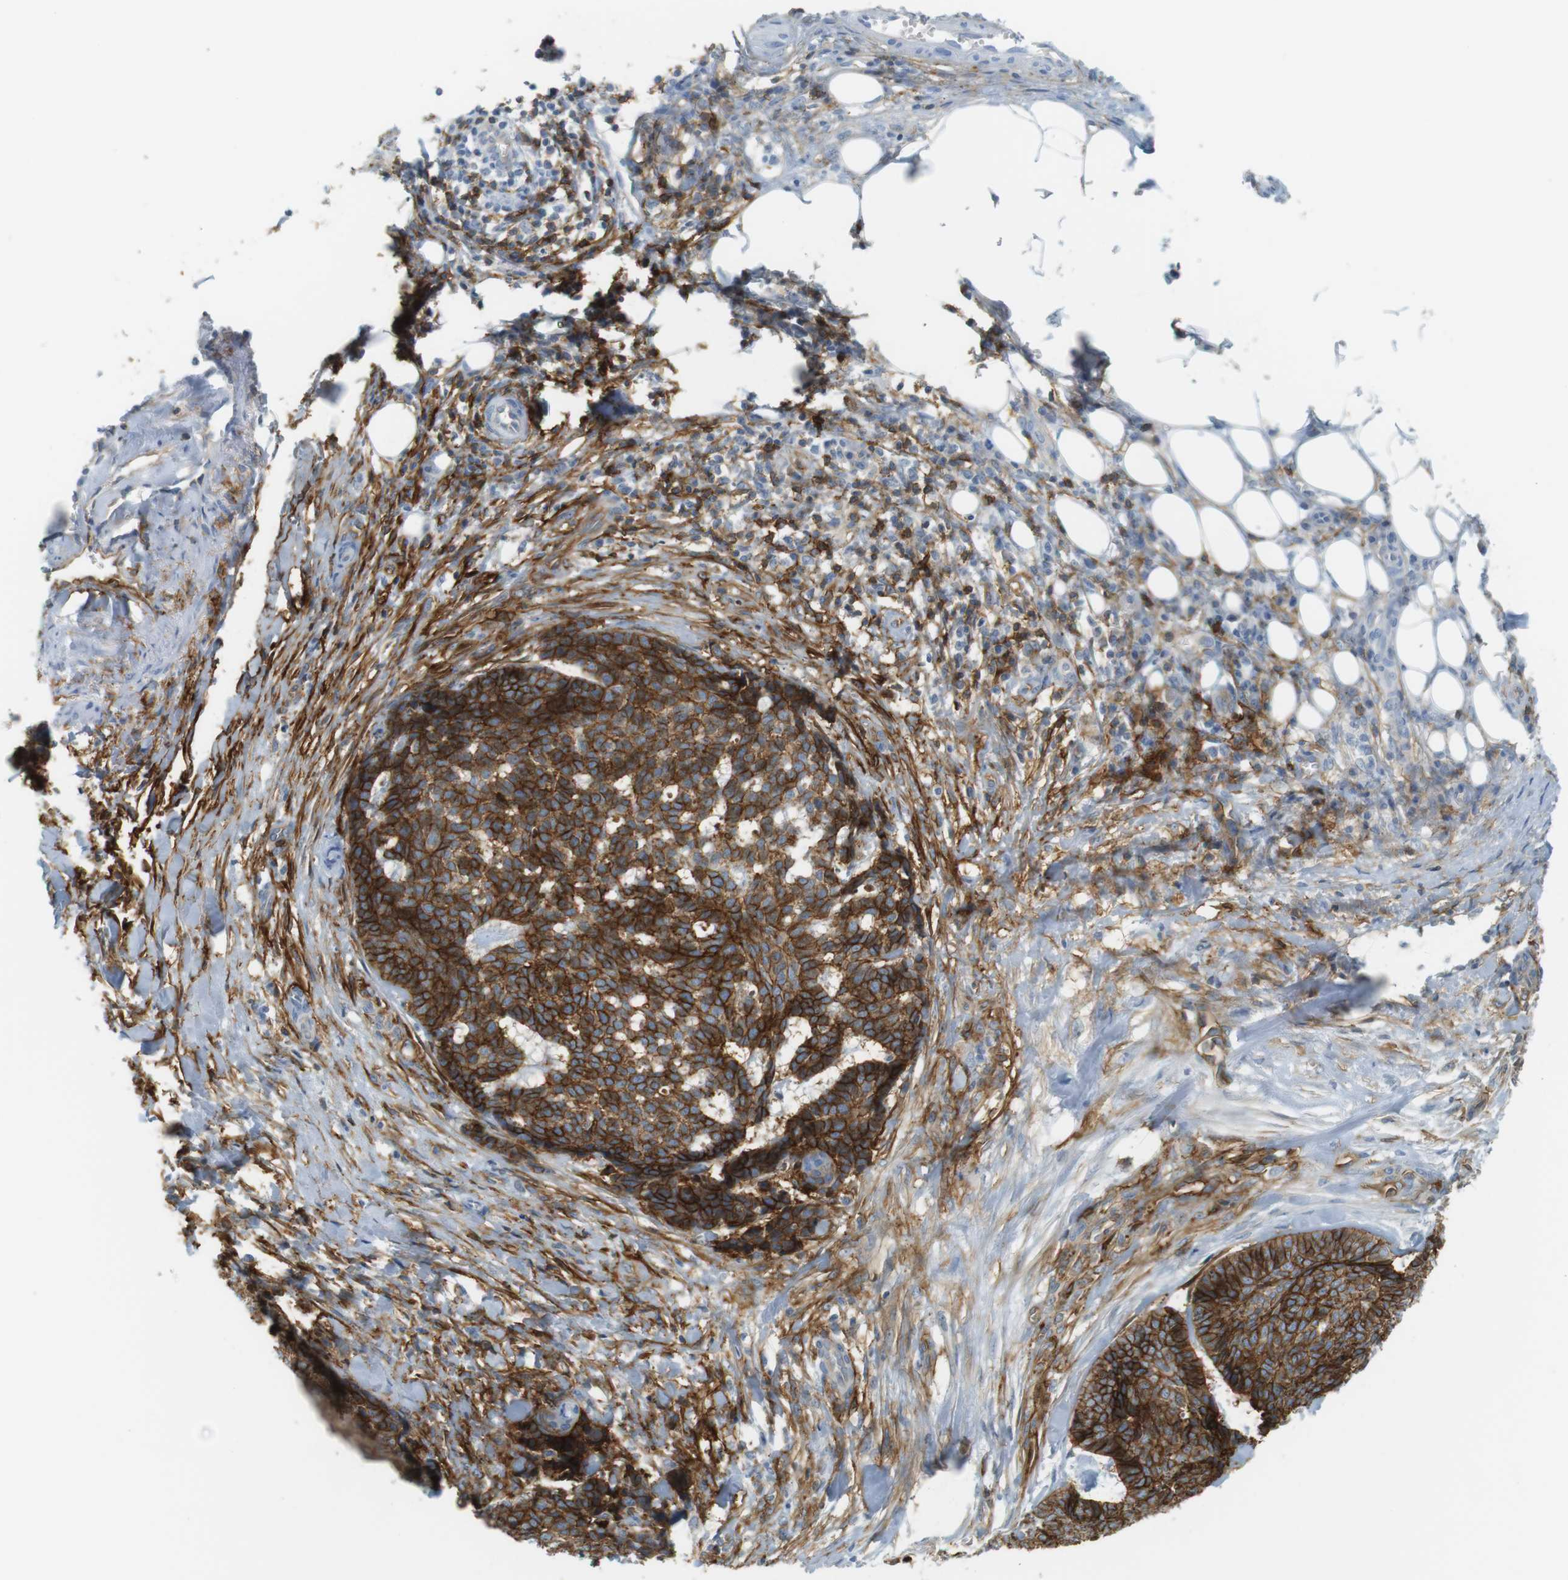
{"staining": {"intensity": "strong", "quantity": ">75%", "location": "cytoplasmic/membranous"}, "tissue": "skin cancer", "cell_type": "Tumor cells", "image_type": "cancer", "snomed": [{"axis": "morphology", "description": "Basal cell carcinoma"}, {"axis": "topography", "description": "Skin"}], "caption": "Strong cytoplasmic/membranous expression for a protein is identified in about >75% of tumor cells of skin cancer (basal cell carcinoma) using immunohistochemistry.", "gene": "F2R", "patient": {"sex": "male", "age": 84}}